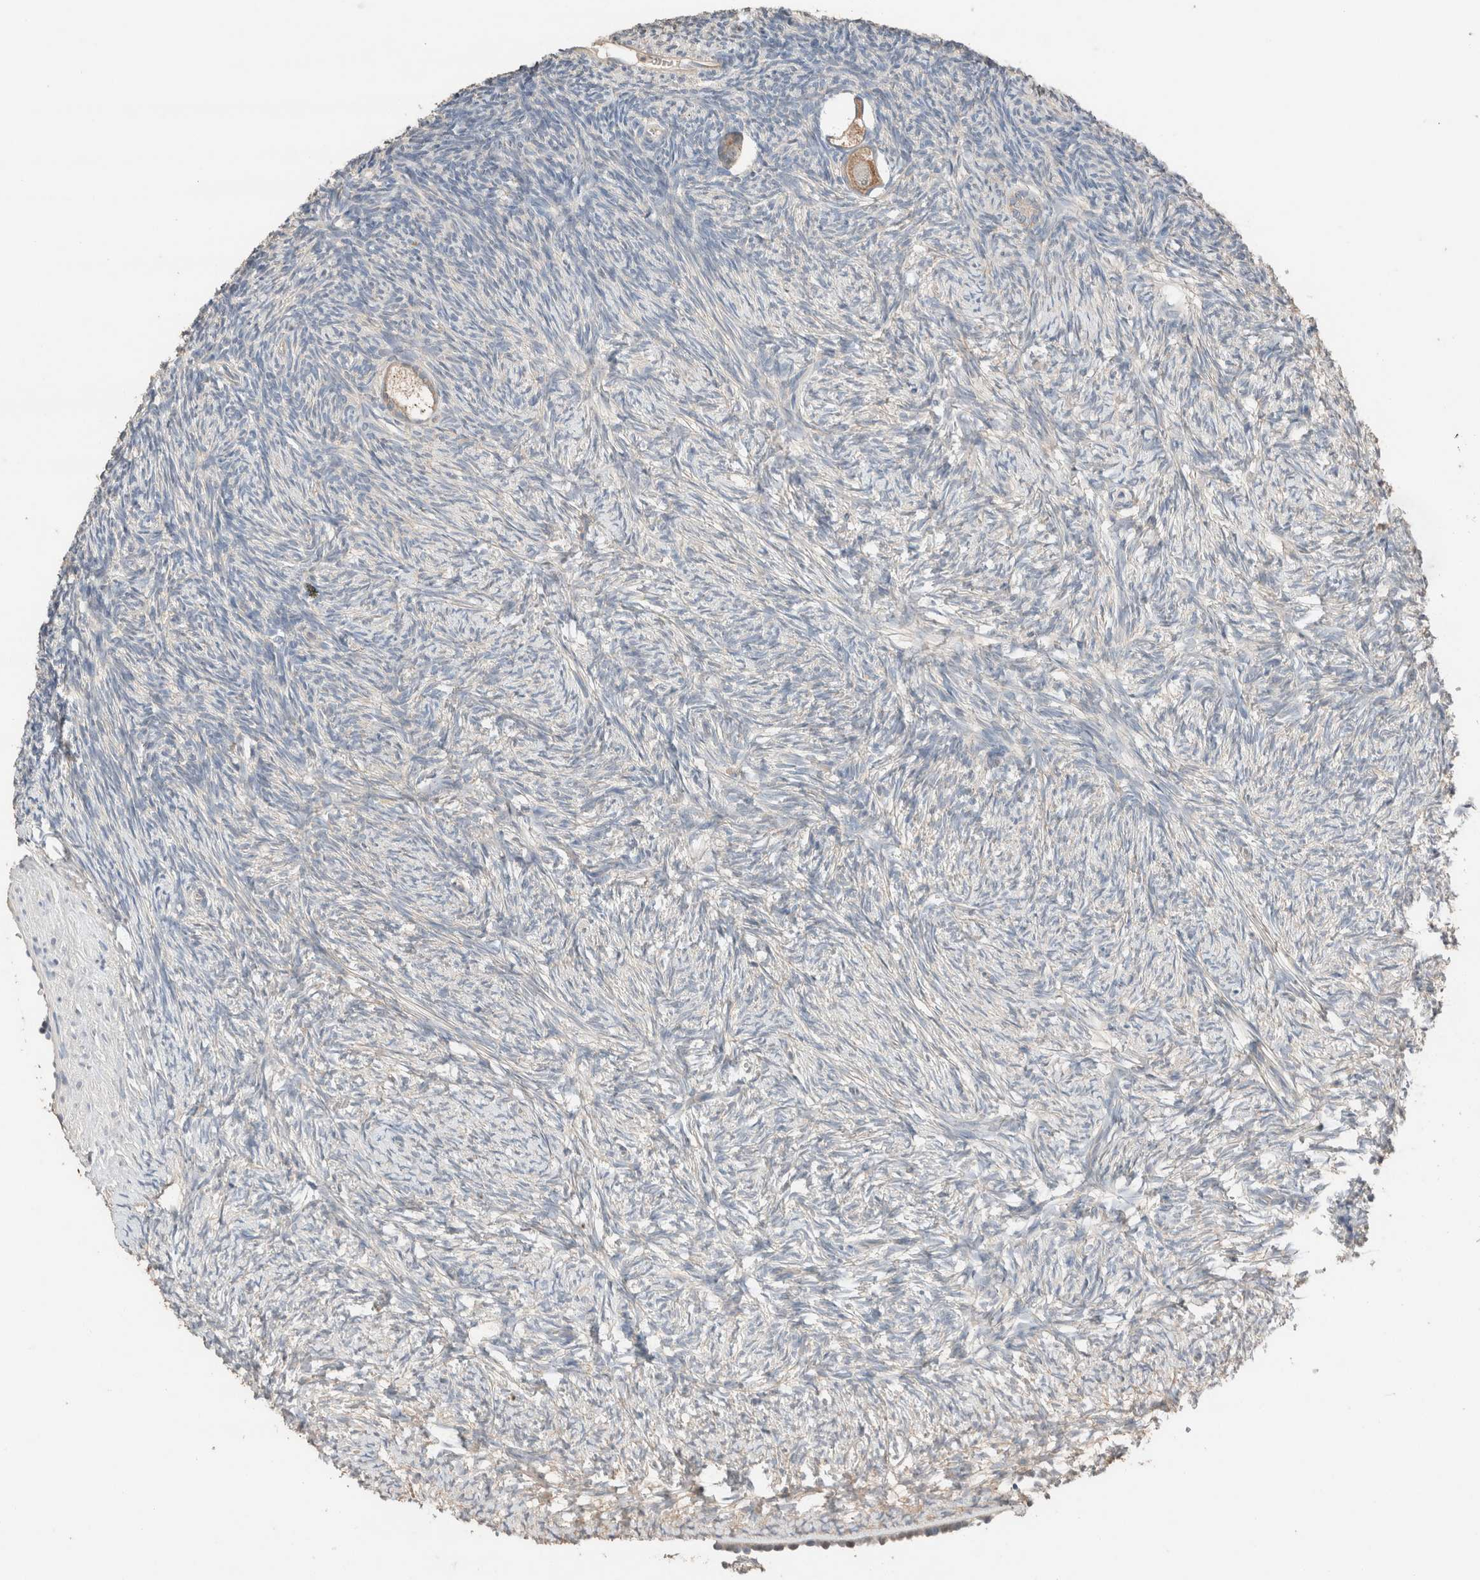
{"staining": {"intensity": "moderate", "quantity": ">75%", "location": "cytoplasmic/membranous"}, "tissue": "ovary", "cell_type": "Follicle cells", "image_type": "normal", "snomed": [{"axis": "morphology", "description": "Normal tissue, NOS"}, {"axis": "topography", "description": "Ovary"}], "caption": "IHC image of normal ovary: ovary stained using immunohistochemistry (IHC) shows medium levels of moderate protein expression localized specifically in the cytoplasmic/membranous of follicle cells, appearing as a cytoplasmic/membranous brown color.", "gene": "TUBD1", "patient": {"sex": "female", "age": 34}}